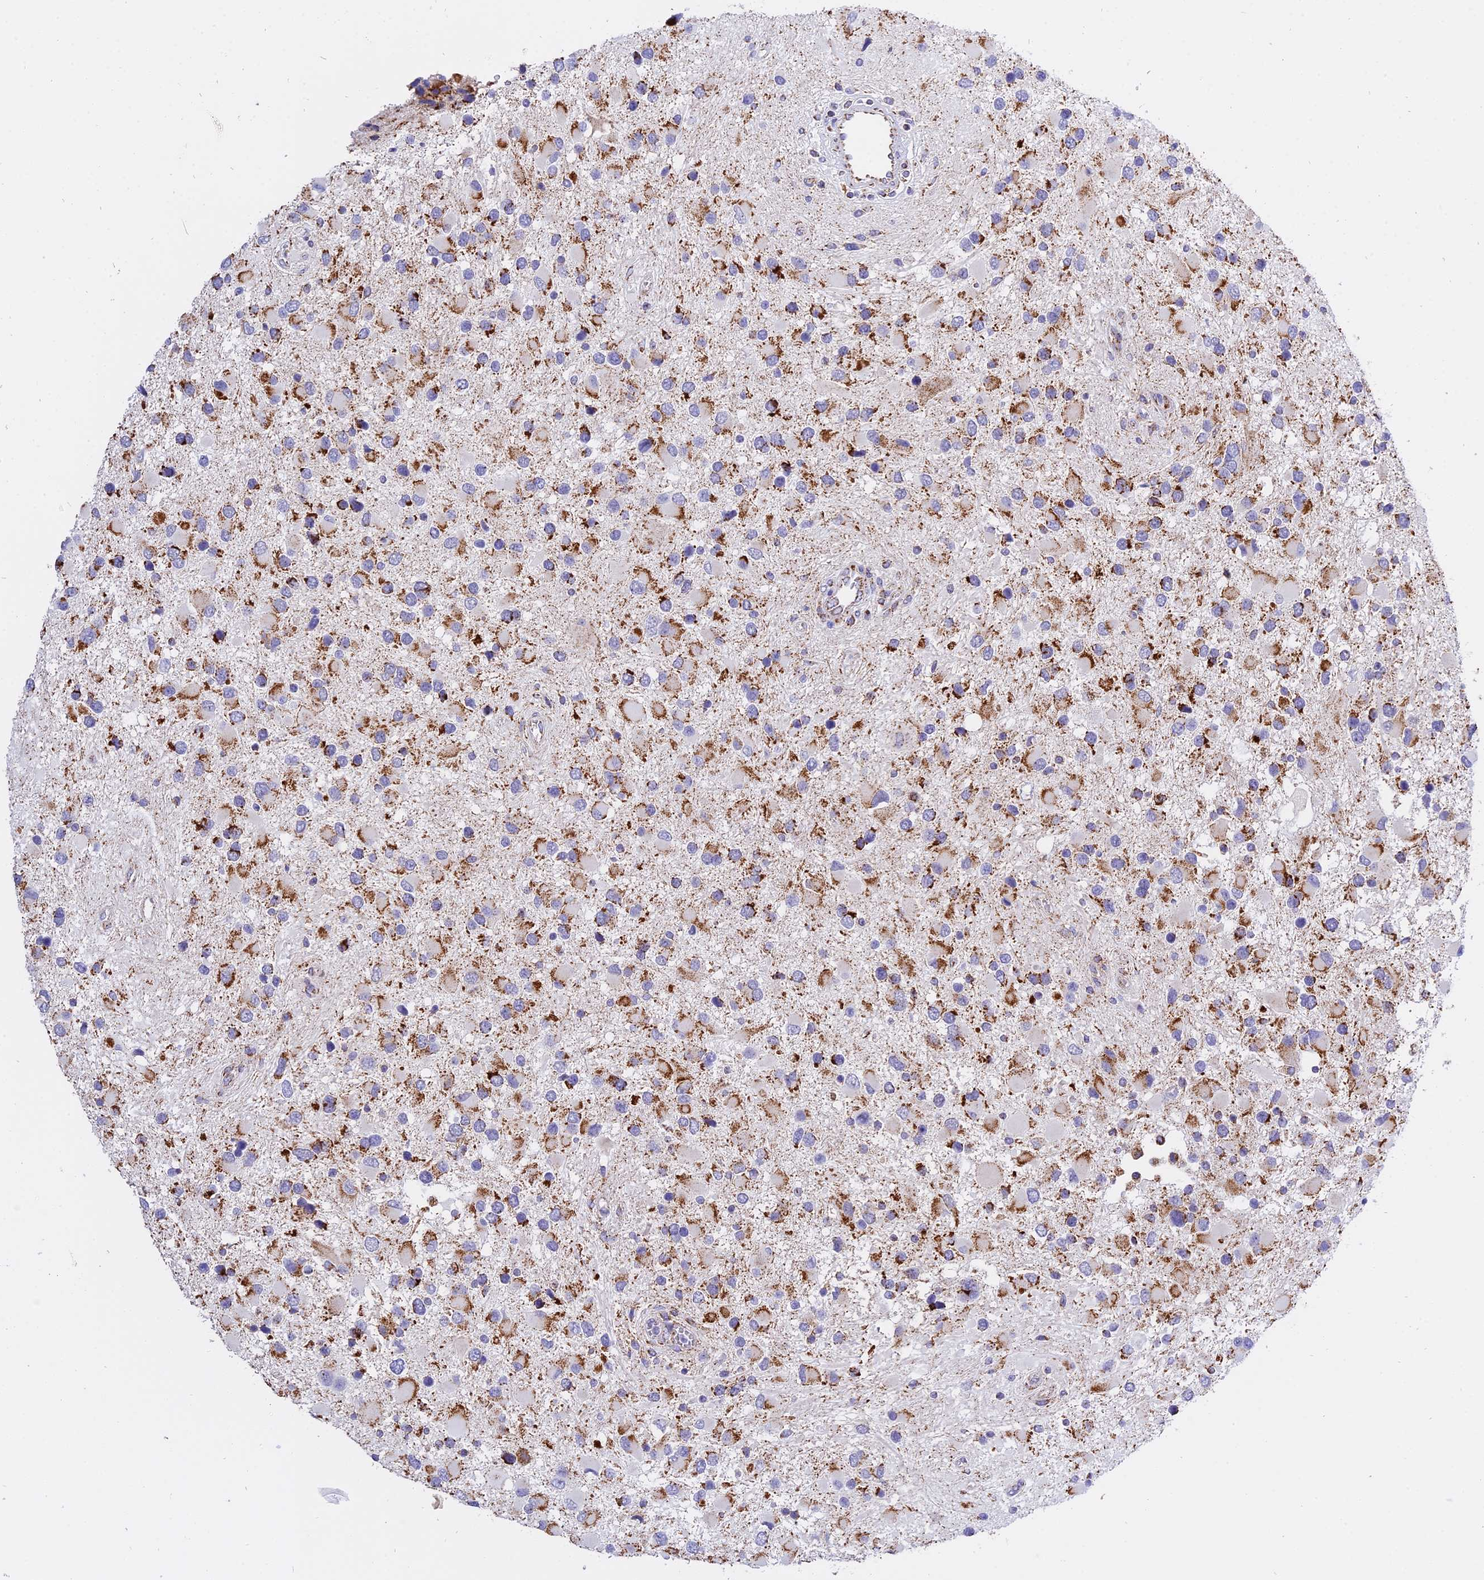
{"staining": {"intensity": "strong", "quantity": "25%-75%", "location": "cytoplasmic/membranous"}, "tissue": "glioma", "cell_type": "Tumor cells", "image_type": "cancer", "snomed": [{"axis": "morphology", "description": "Glioma, malignant, High grade"}, {"axis": "topography", "description": "Brain"}], "caption": "An immunohistochemistry (IHC) photomicrograph of tumor tissue is shown. Protein staining in brown labels strong cytoplasmic/membranous positivity in glioma within tumor cells. Immunohistochemistry (ihc) stains the protein in brown and the nuclei are stained blue.", "gene": "MRPS34", "patient": {"sex": "male", "age": 53}}